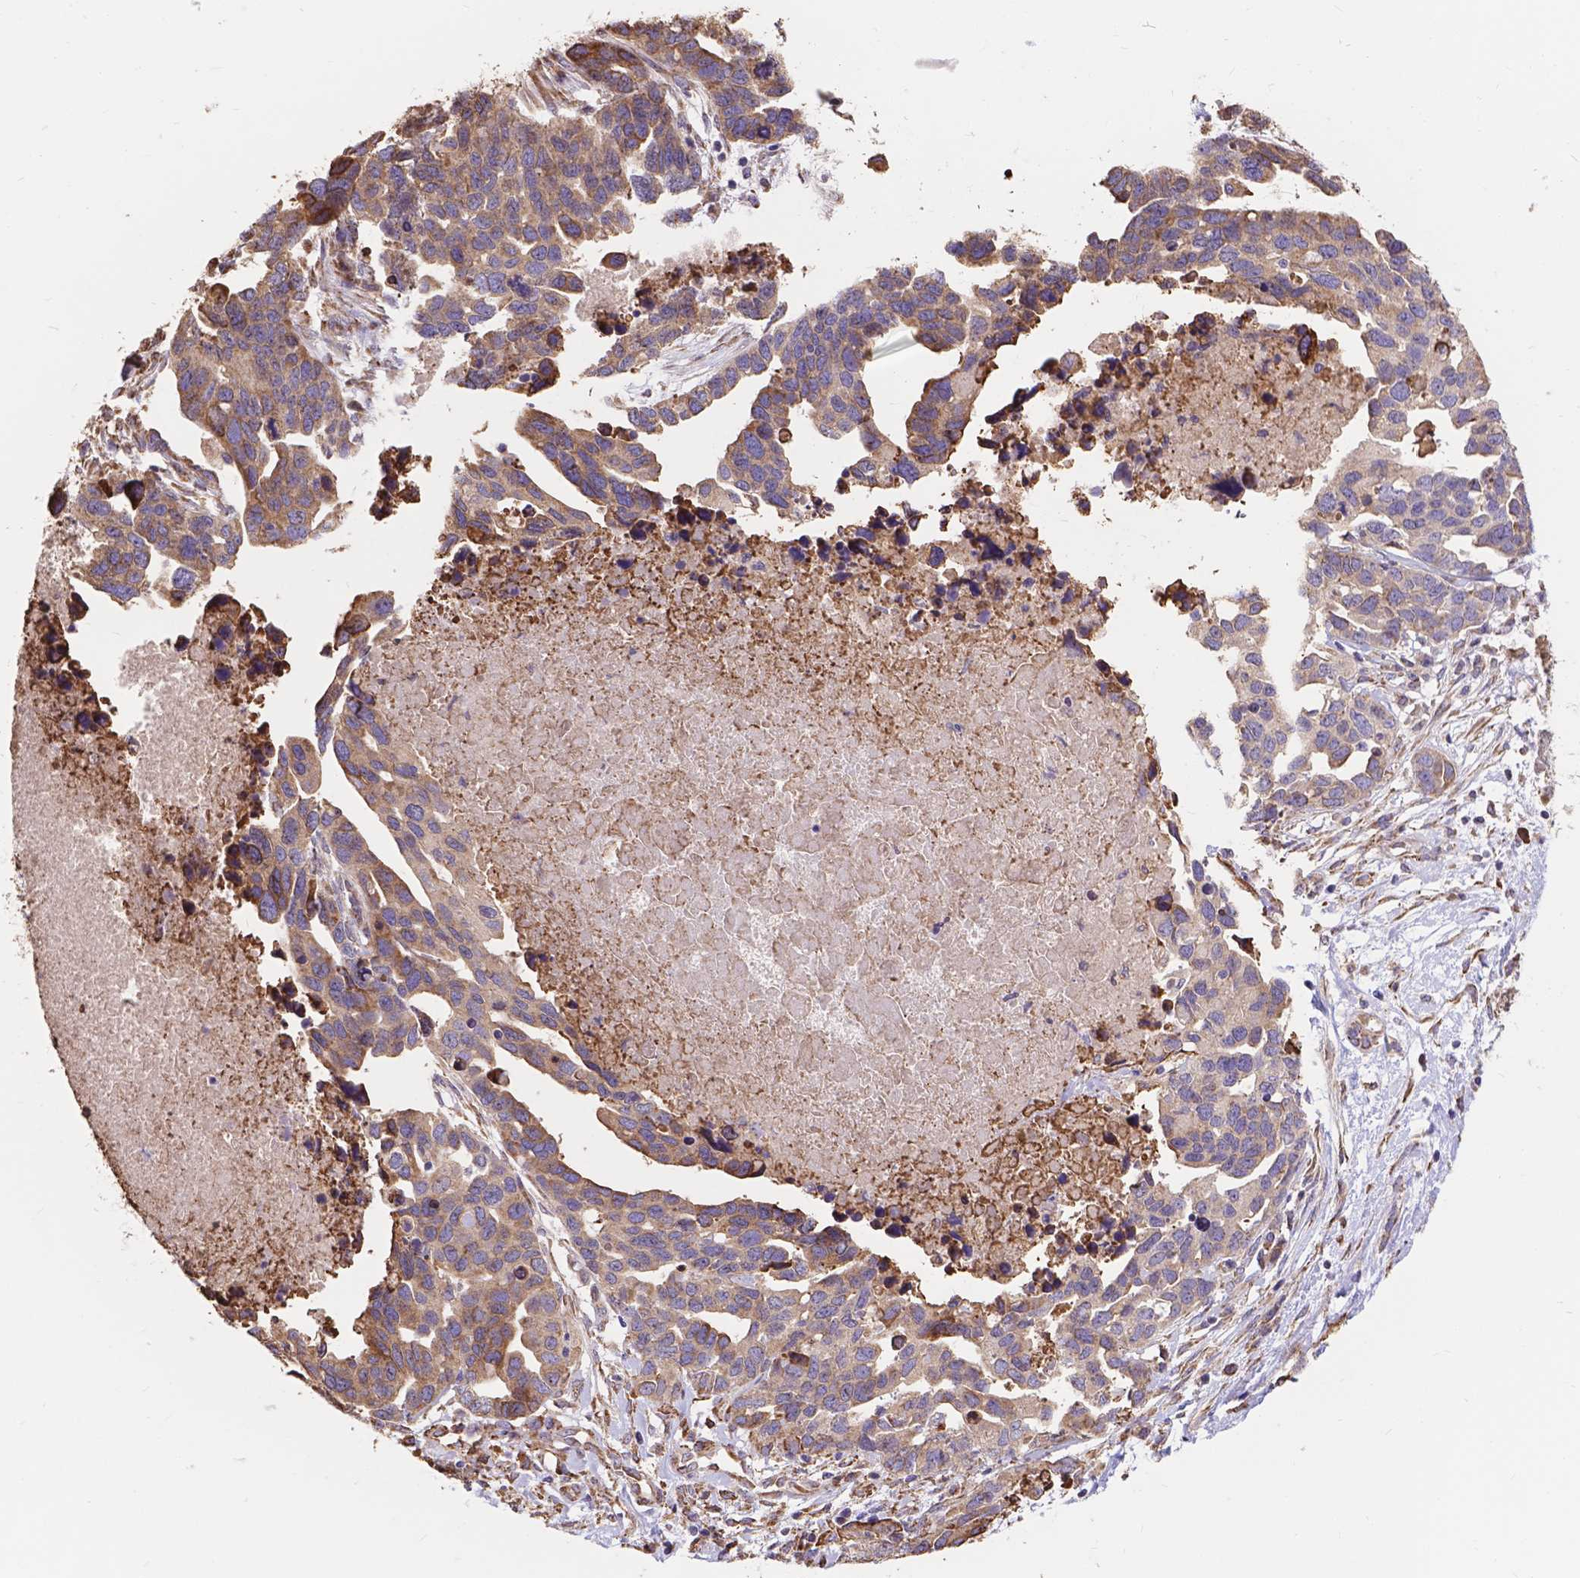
{"staining": {"intensity": "moderate", "quantity": ">75%", "location": "cytoplasmic/membranous"}, "tissue": "ovarian cancer", "cell_type": "Tumor cells", "image_type": "cancer", "snomed": [{"axis": "morphology", "description": "Cystadenocarcinoma, serous, NOS"}, {"axis": "topography", "description": "Ovary"}], "caption": "This is an image of immunohistochemistry staining of ovarian cancer (serous cystadenocarcinoma), which shows moderate positivity in the cytoplasmic/membranous of tumor cells.", "gene": "IPO11", "patient": {"sex": "female", "age": 54}}